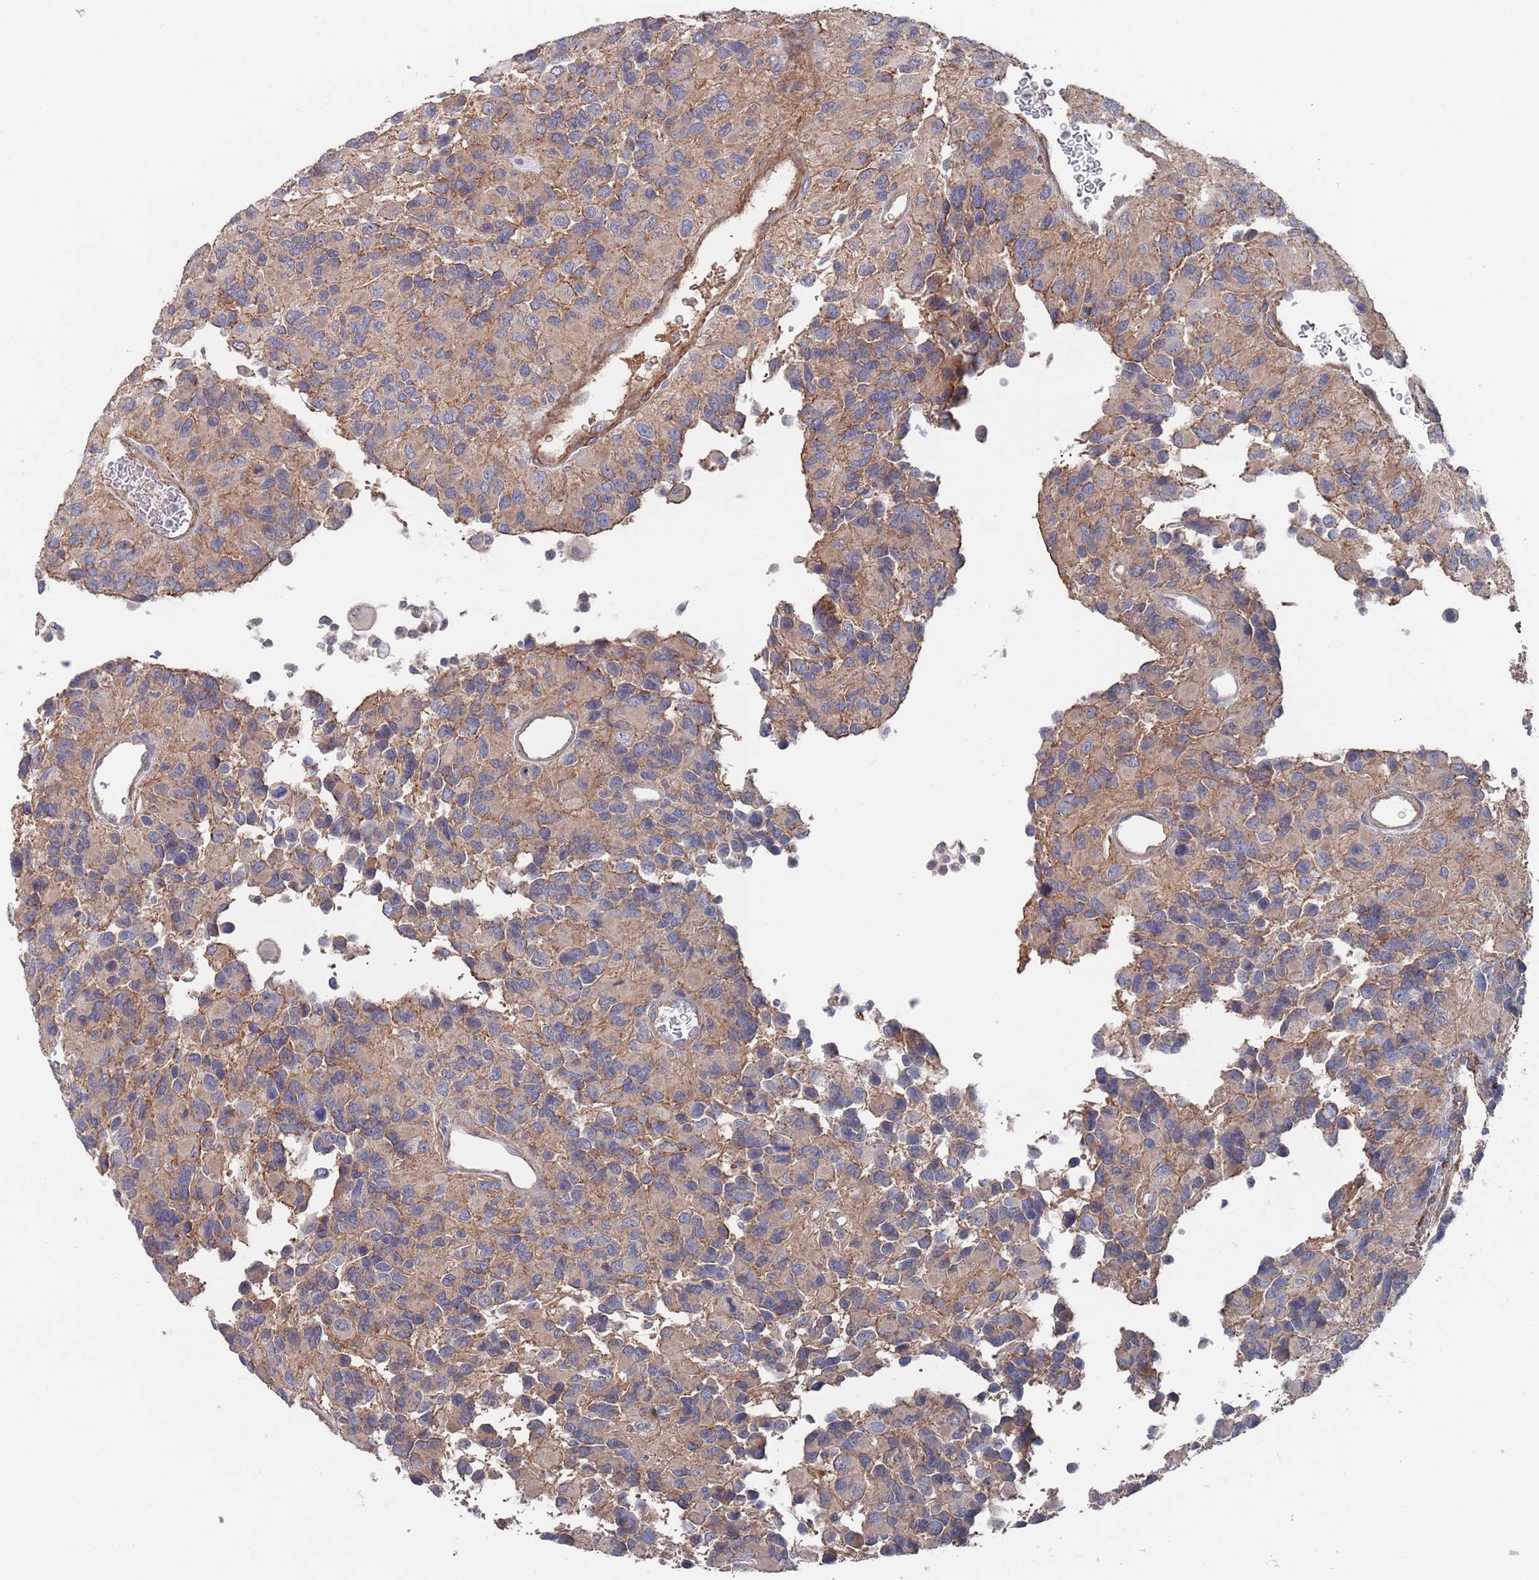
{"staining": {"intensity": "weak", "quantity": "<25%", "location": "cytoplasmic/membranous"}, "tissue": "glioma", "cell_type": "Tumor cells", "image_type": "cancer", "snomed": [{"axis": "morphology", "description": "Glioma, malignant, High grade"}, {"axis": "topography", "description": "Brain"}], "caption": "Glioma was stained to show a protein in brown. There is no significant positivity in tumor cells.", "gene": "PLEKHA4", "patient": {"sex": "male", "age": 77}}